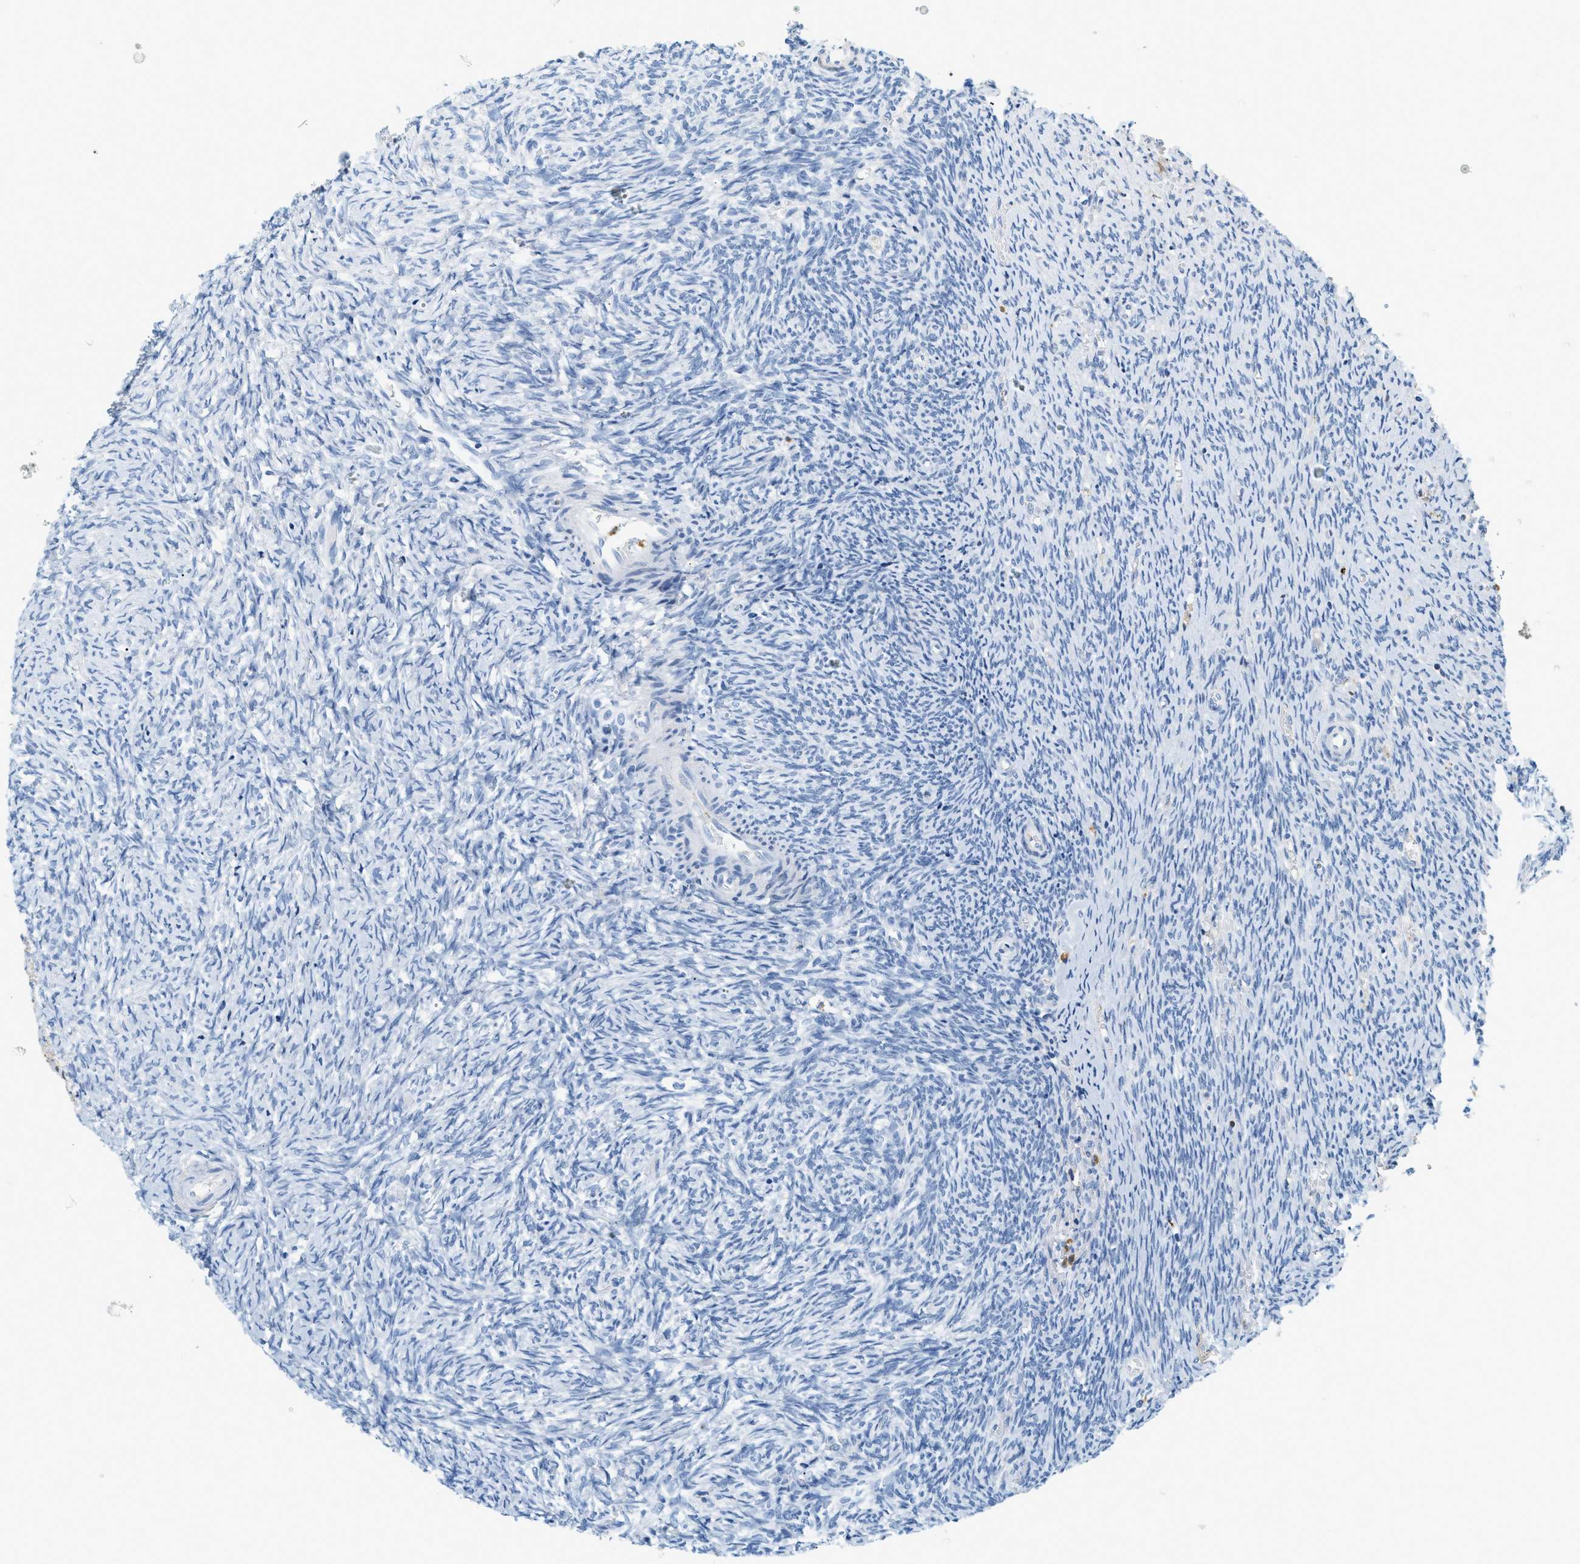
{"staining": {"intensity": "negative", "quantity": "none", "location": "none"}, "tissue": "ovary", "cell_type": "Follicle cells", "image_type": "normal", "snomed": [{"axis": "morphology", "description": "Normal tissue, NOS"}, {"axis": "topography", "description": "Ovary"}], "caption": "IHC of benign ovary reveals no staining in follicle cells. The staining was performed using DAB (3,3'-diaminobenzidine) to visualize the protein expression in brown, while the nuclei were stained in blue with hematoxylin (Magnification: 20x).", "gene": "LCN2", "patient": {"sex": "female", "age": 41}}